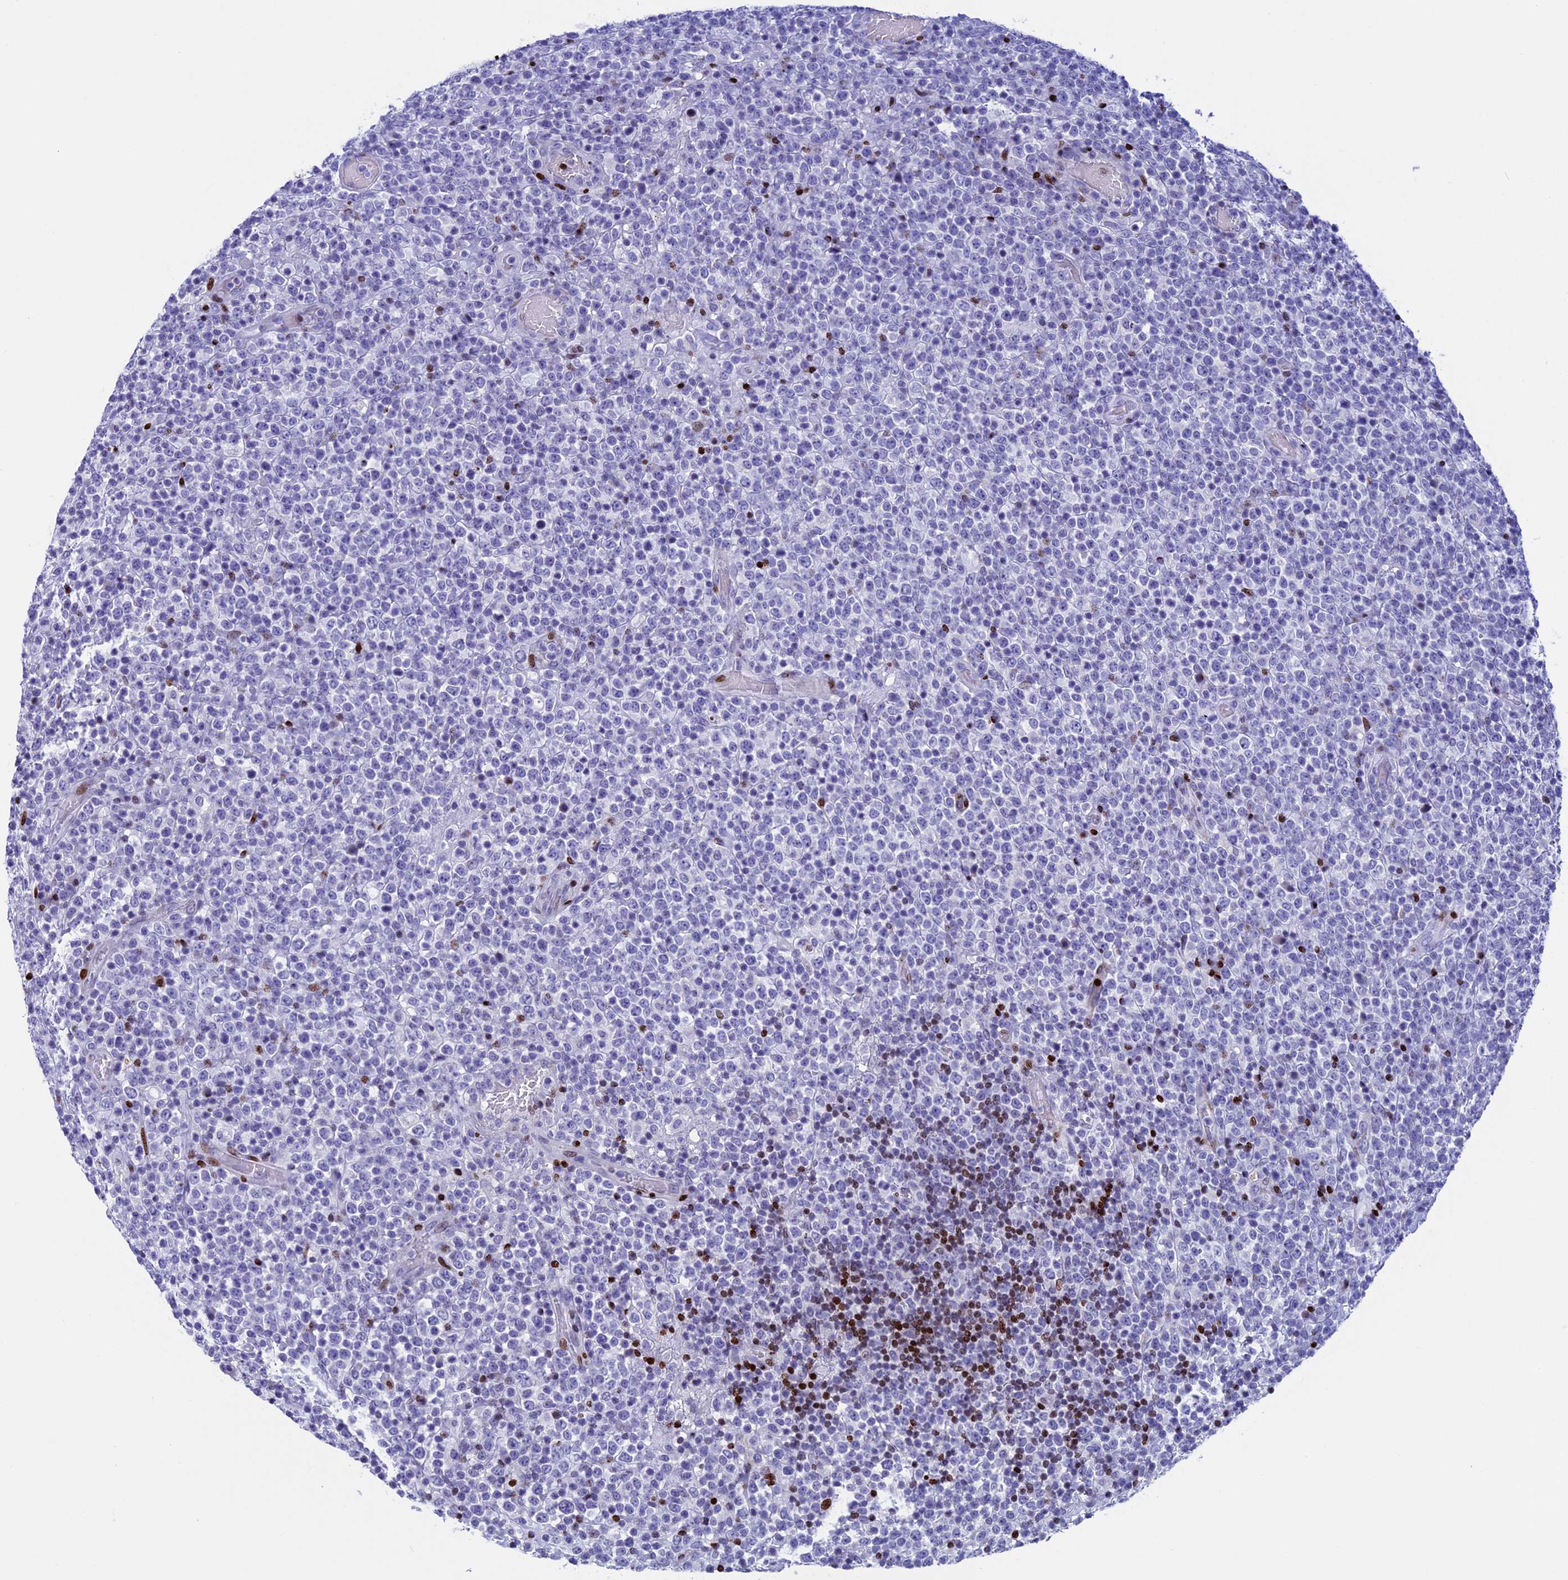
{"staining": {"intensity": "negative", "quantity": "none", "location": "none"}, "tissue": "lymphoma", "cell_type": "Tumor cells", "image_type": "cancer", "snomed": [{"axis": "morphology", "description": "Malignant lymphoma, non-Hodgkin's type, High grade"}, {"axis": "topography", "description": "Colon"}], "caption": "Image shows no significant protein staining in tumor cells of lymphoma. (DAB IHC with hematoxylin counter stain).", "gene": "BTBD3", "patient": {"sex": "female", "age": 53}}